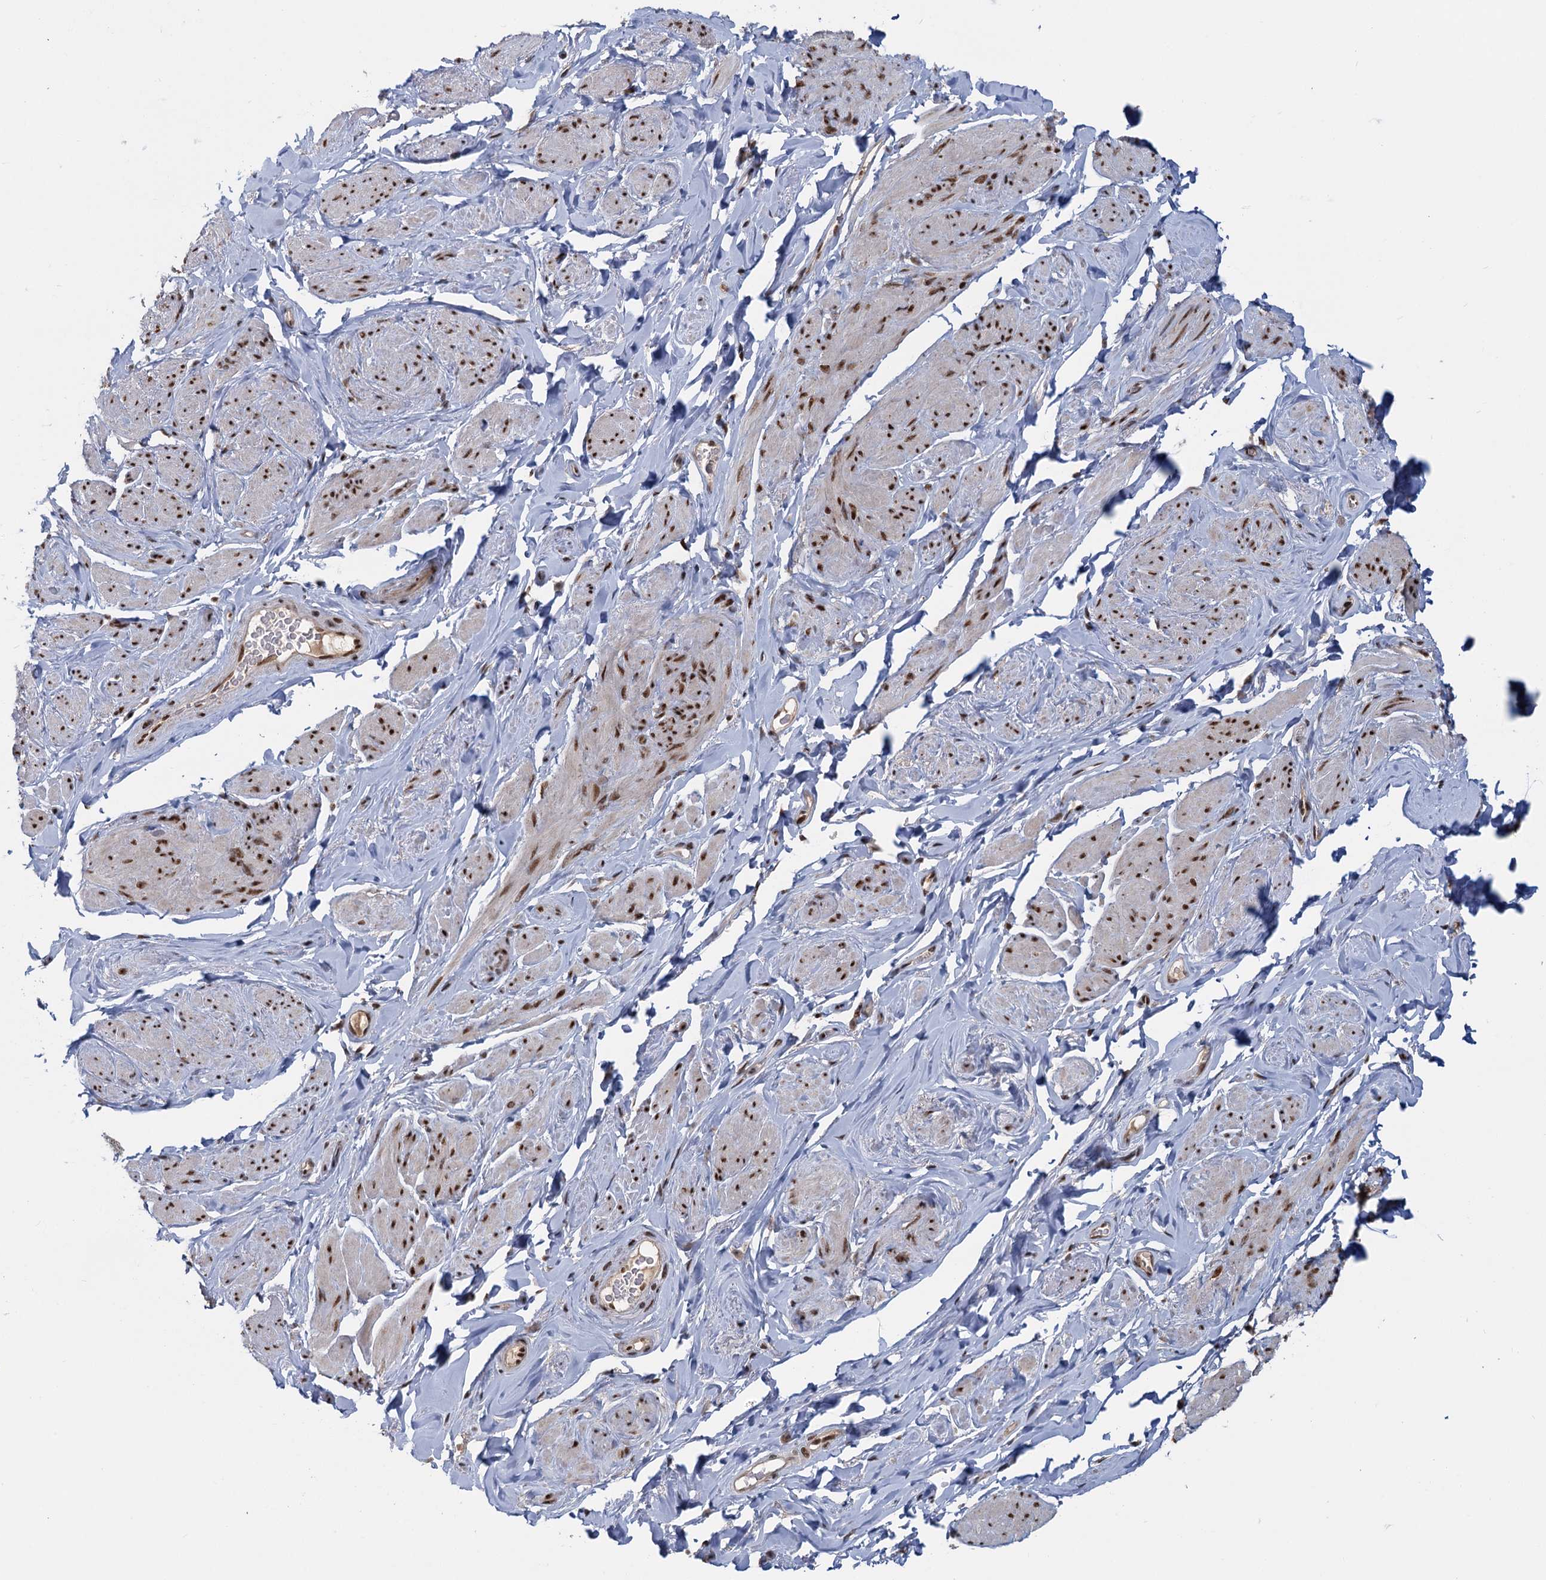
{"staining": {"intensity": "strong", "quantity": "25%-75%", "location": "nuclear"}, "tissue": "smooth muscle", "cell_type": "Smooth muscle cells", "image_type": "normal", "snomed": [{"axis": "morphology", "description": "Normal tissue, NOS"}, {"axis": "topography", "description": "Smooth muscle"}, {"axis": "topography", "description": "Peripheral nerve tissue"}], "caption": "Benign smooth muscle demonstrates strong nuclear expression in approximately 25%-75% of smooth muscle cells.", "gene": "WBP4", "patient": {"sex": "male", "age": 69}}